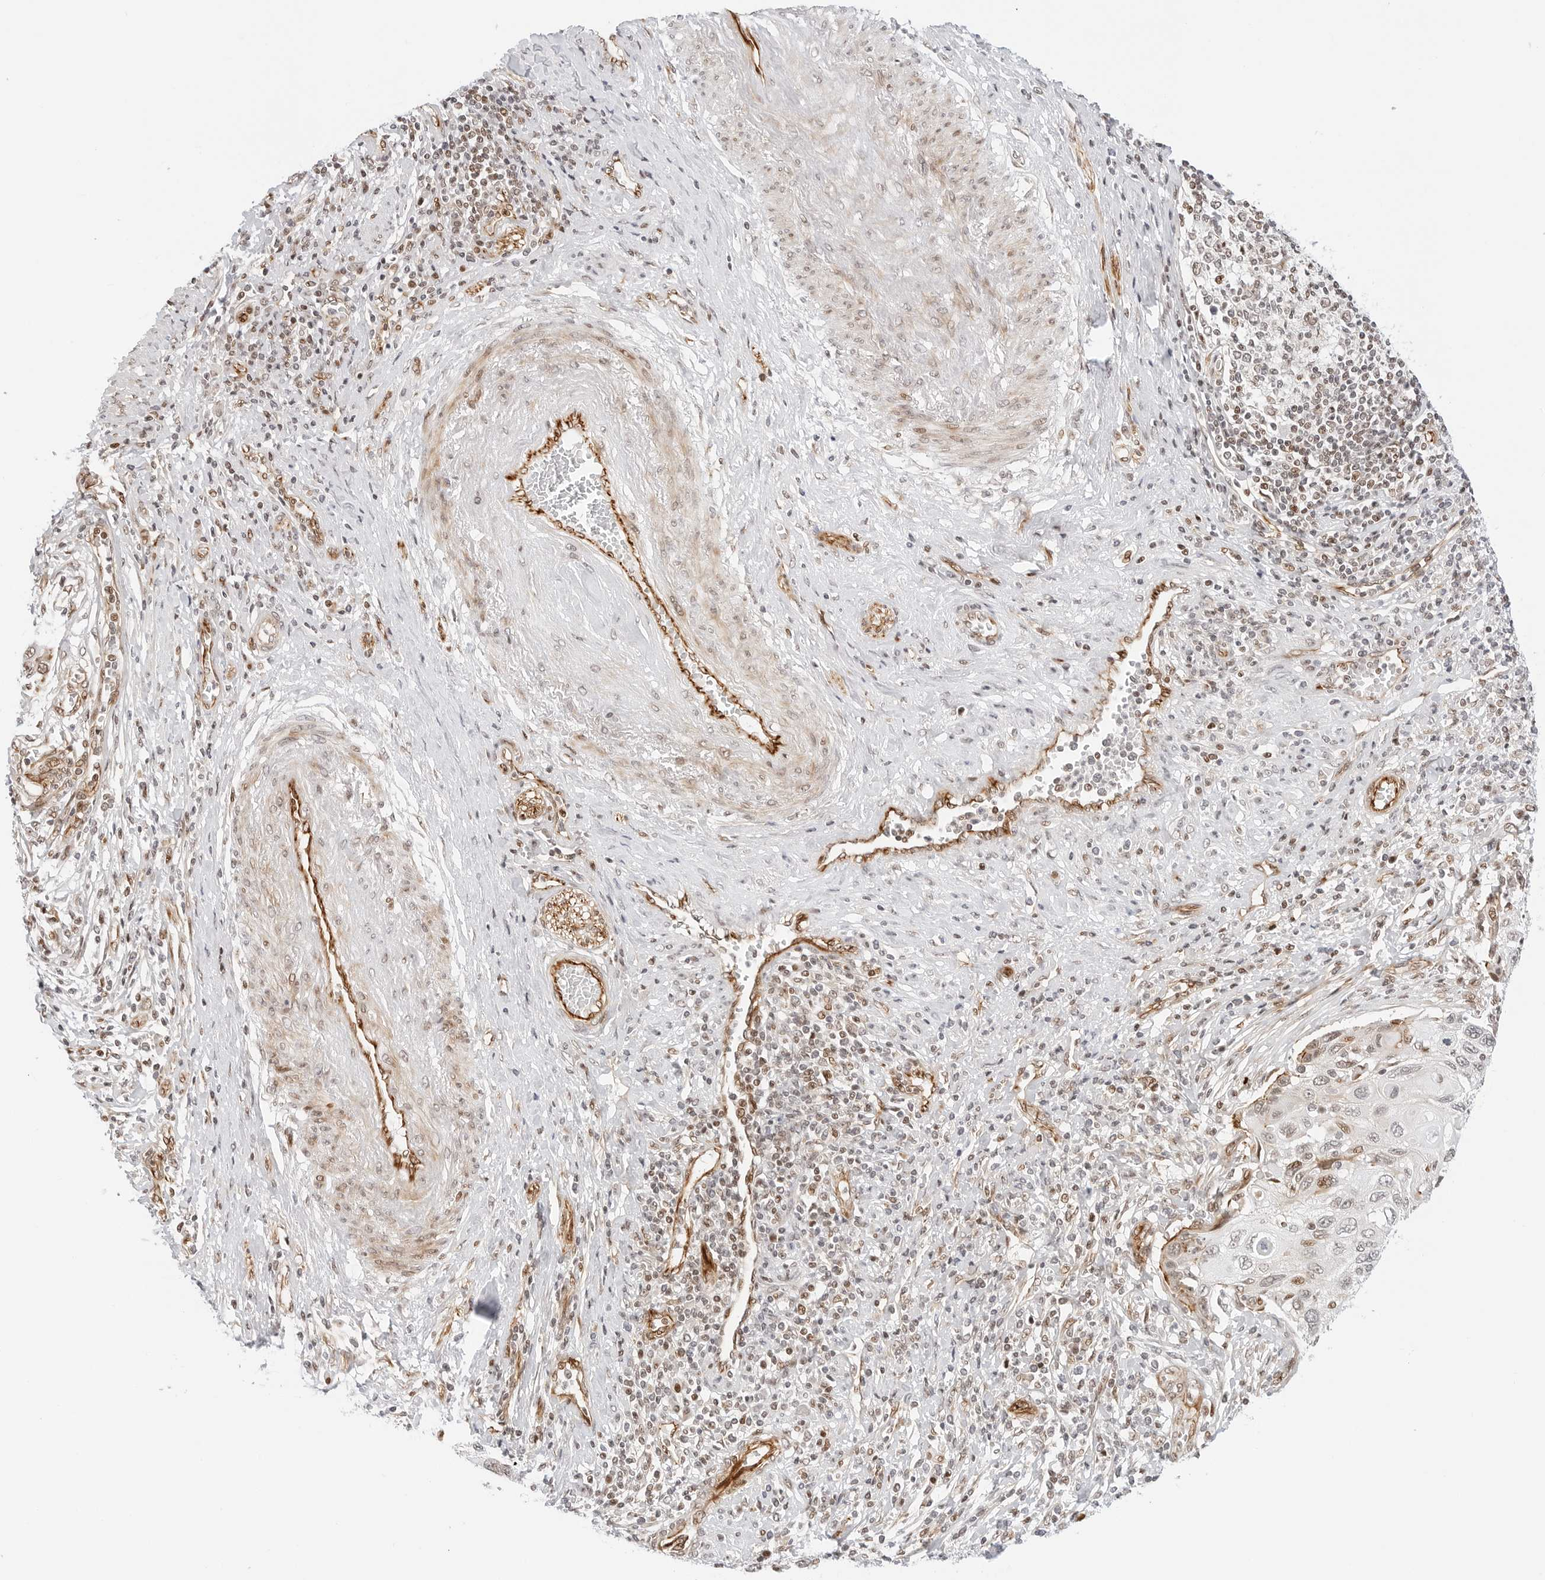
{"staining": {"intensity": "moderate", "quantity": "<25%", "location": "nuclear"}, "tissue": "cervical cancer", "cell_type": "Tumor cells", "image_type": "cancer", "snomed": [{"axis": "morphology", "description": "Squamous cell carcinoma, NOS"}, {"axis": "topography", "description": "Cervix"}], "caption": "This photomicrograph displays cervical cancer stained with immunohistochemistry to label a protein in brown. The nuclear of tumor cells show moderate positivity for the protein. Nuclei are counter-stained blue.", "gene": "ZNF613", "patient": {"sex": "female", "age": 70}}